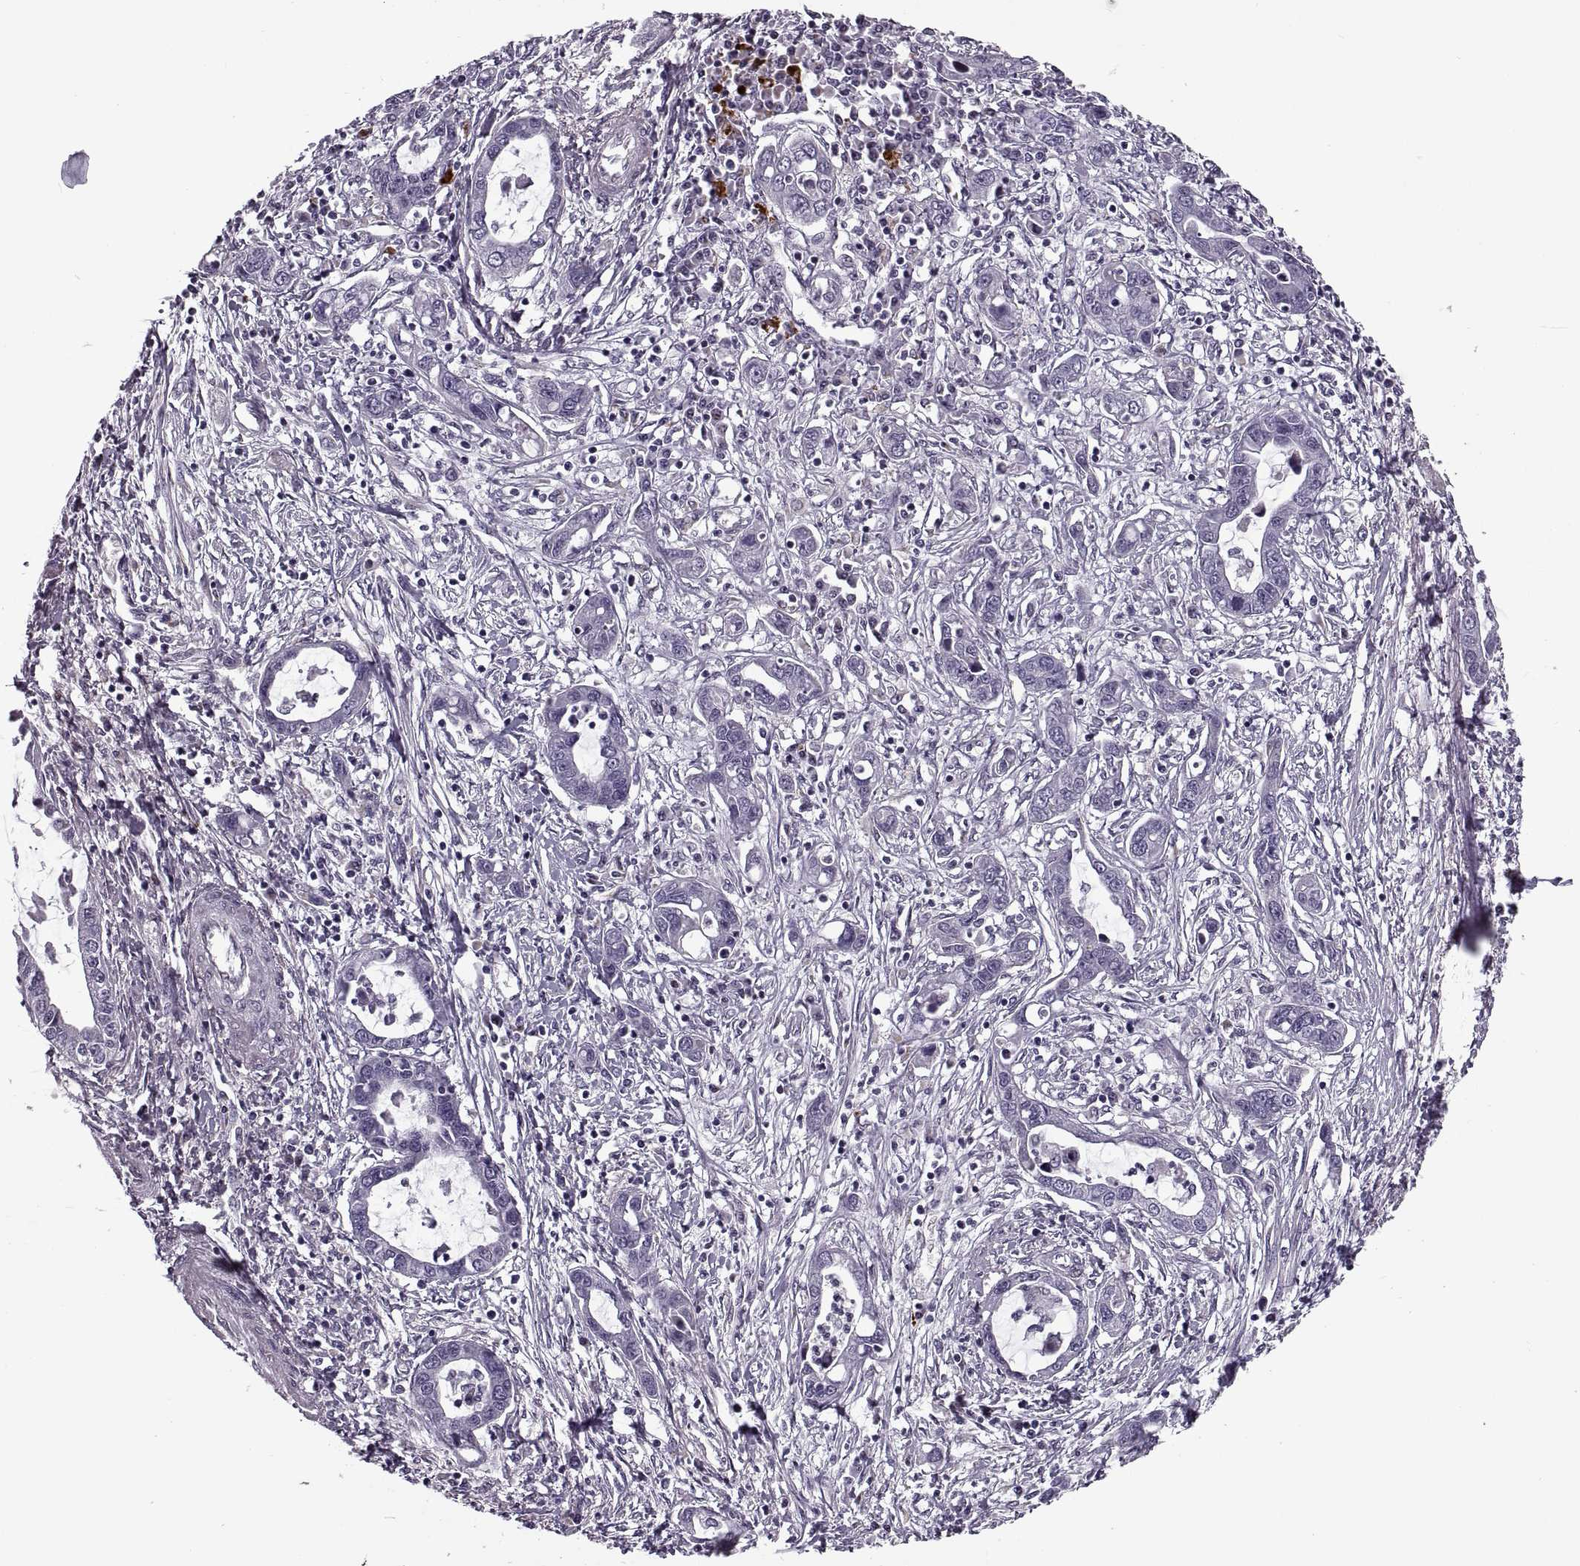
{"staining": {"intensity": "negative", "quantity": "none", "location": "none"}, "tissue": "liver cancer", "cell_type": "Tumor cells", "image_type": "cancer", "snomed": [{"axis": "morphology", "description": "Cholangiocarcinoma"}, {"axis": "topography", "description": "Liver"}], "caption": "Immunohistochemical staining of human liver cancer exhibits no significant expression in tumor cells.", "gene": "PRSS37", "patient": {"sex": "male", "age": 58}}